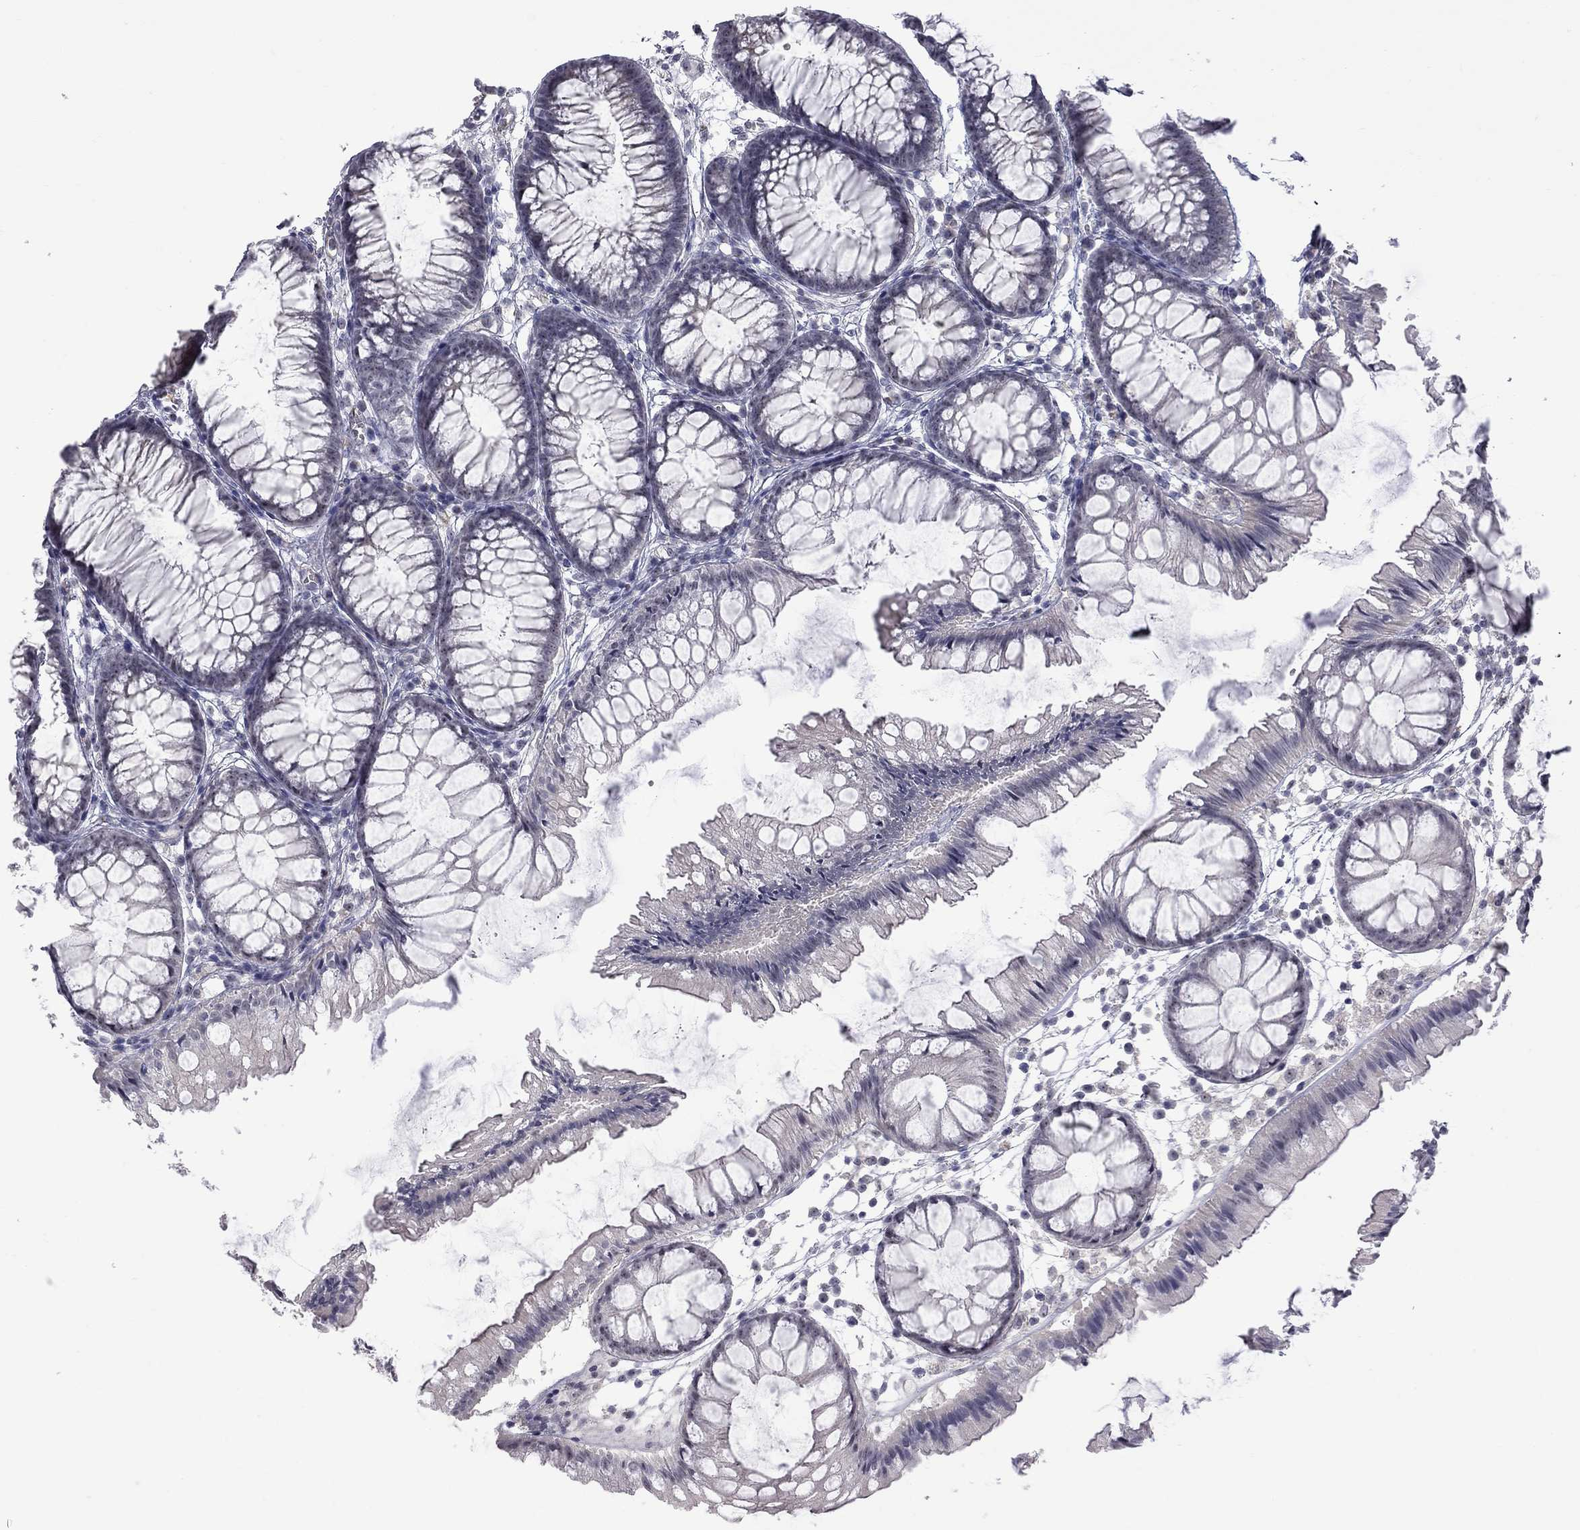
{"staining": {"intensity": "negative", "quantity": "none", "location": "none"}, "tissue": "colon", "cell_type": "Endothelial cells", "image_type": "normal", "snomed": [{"axis": "morphology", "description": "Normal tissue, NOS"}, {"axis": "morphology", "description": "Adenocarcinoma, NOS"}, {"axis": "topography", "description": "Colon"}], "caption": "Photomicrograph shows no protein positivity in endothelial cells of normal colon. (DAB immunohistochemistry (IHC), high magnification).", "gene": "GSG1L", "patient": {"sex": "male", "age": 65}}